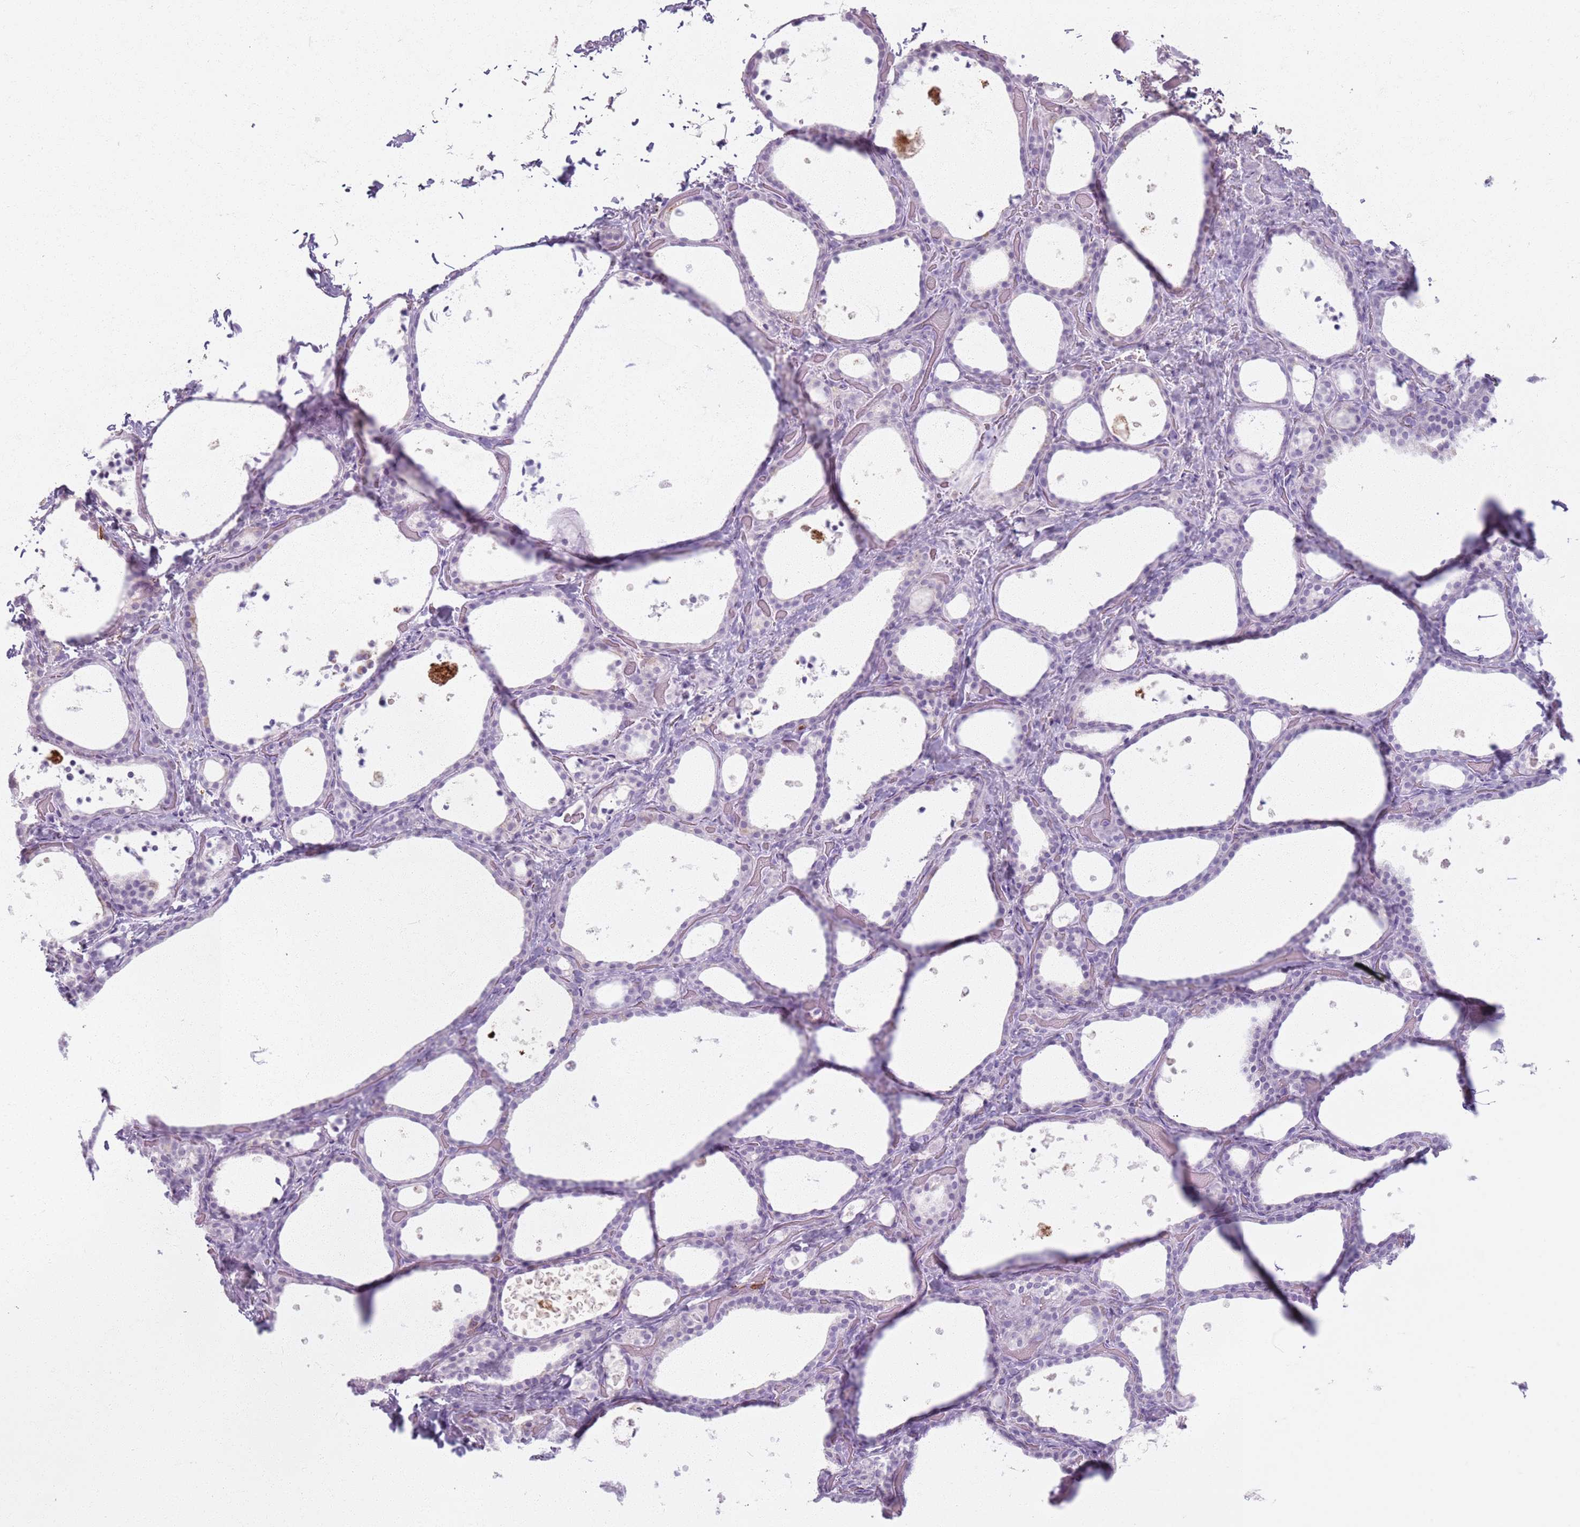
{"staining": {"intensity": "moderate", "quantity": "<25%", "location": "cytoplasmic/membranous"}, "tissue": "thyroid gland", "cell_type": "Glandular cells", "image_type": "normal", "snomed": [{"axis": "morphology", "description": "Normal tissue, NOS"}, {"axis": "topography", "description": "Thyroid gland"}], "caption": "DAB (3,3'-diaminobenzidine) immunohistochemical staining of unremarkable thyroid gland shows moderate cytoplasmic/membranous protein expression in about <25% of glandular cells. The staining was performed using DAB (3,3'-diaminobenzidine), with brown indicating positive protein expression. Nuclei are stained blue with hematoxylin.", "gene": "GDPGP1", "patient": {"sex": "female", "age": 44}}